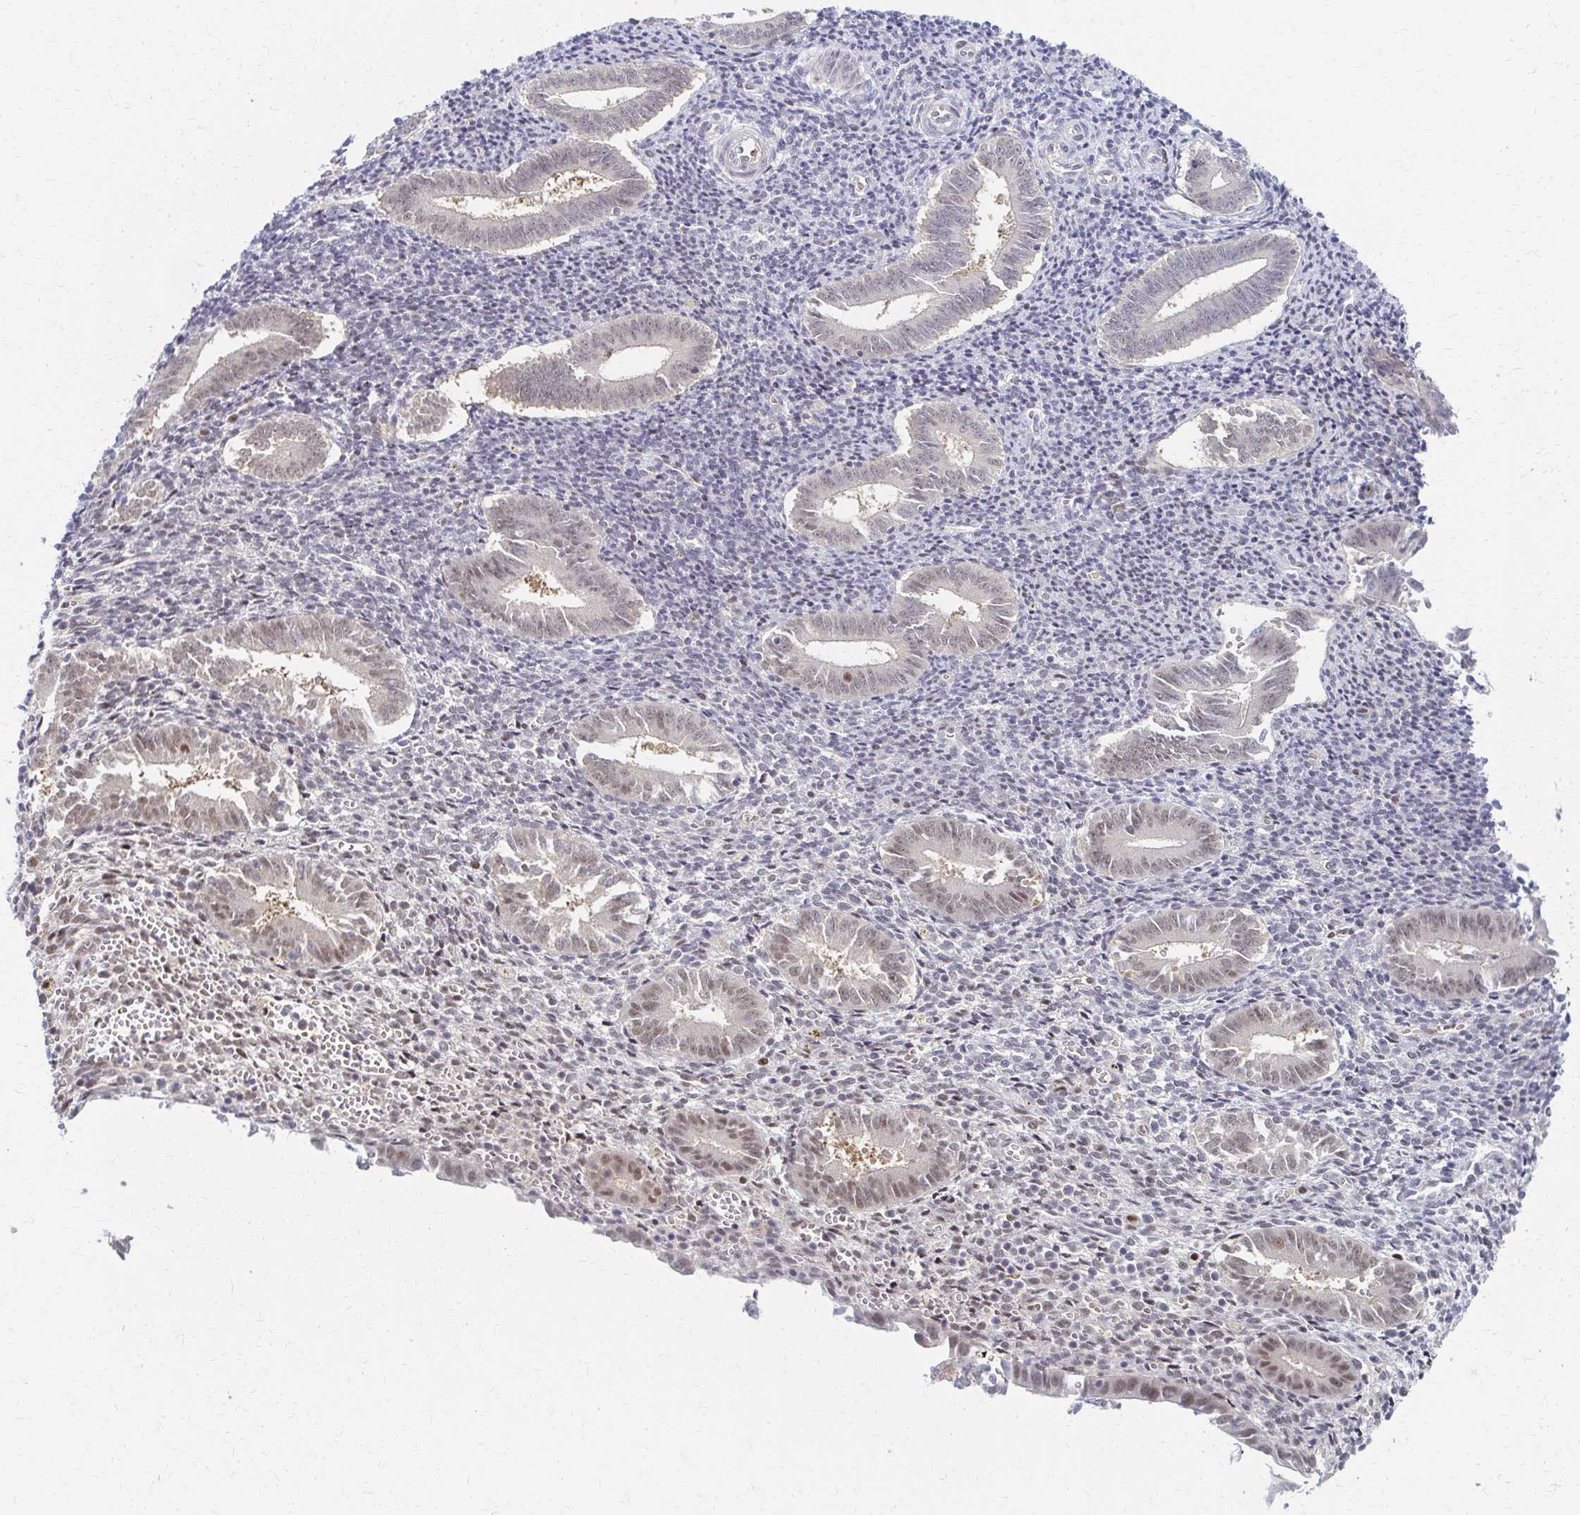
{"staining": {"intensity": "weak", "quantity": "<25%", "location": "nuclear"}, "tissue": "endometrium", "cell_type": "Cells in endometrial stroma", "image_type": "normal", "snomed": [{"axis": "morphology", "description": "Normal tissue, NOS"}, {"axis": "topography", "description": "Endometrium"}], "caption": "Immunohistochemical staining of unremarkable endometrium displays no significant staining in cells in endometrial stroma. The staining was performed using DAB (3,3'-diaminobenzidine) to visualize the protein expression in brown, while the nuclei were stained in blue with hematoxylin (Magnification: 20x).", "gene": "PSMD7", "patient": {"sex": "female", "age": 25}}